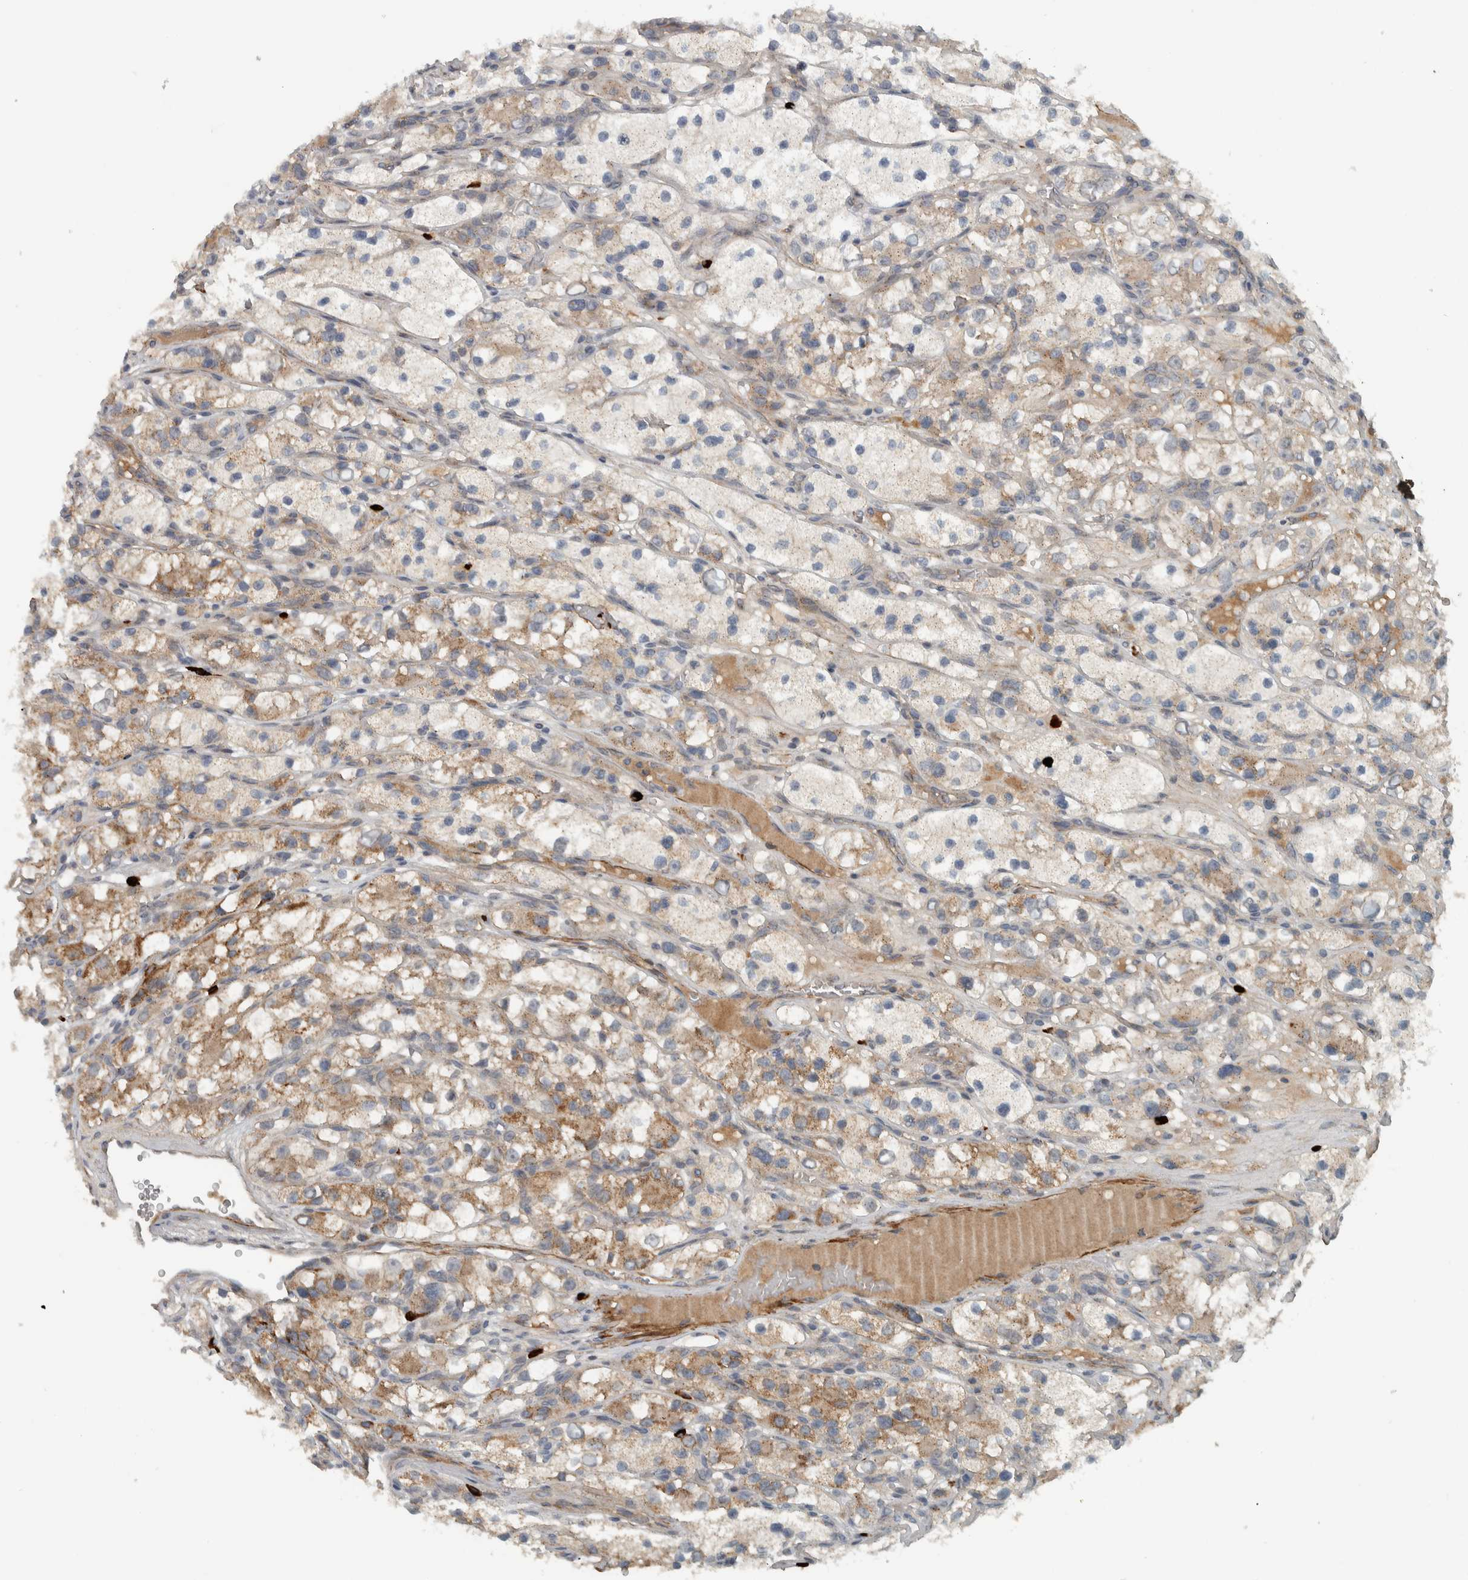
{"staining": {"intensity": "moderate", "quantity": ">75%", "location": "cytoplasmic/membranous"}, "tissue": "renal cancer", "cell_type": "Tumor cells", "image_type": "cancer", "snomed": [{"axis": "morphology", "description": "Adenocarcinoma, NOS"}, {"axis": "topography", "description": "Kidney"}], "caption": "Adenocarcinoma (renal) stained with immunohistochemistry (IHC) reveals moderate cytoplasmic/membranous expression in approximately >75% of tumor cells.", "gene": "LBHD1", "patient": {"sex": "female", "age": 57}}